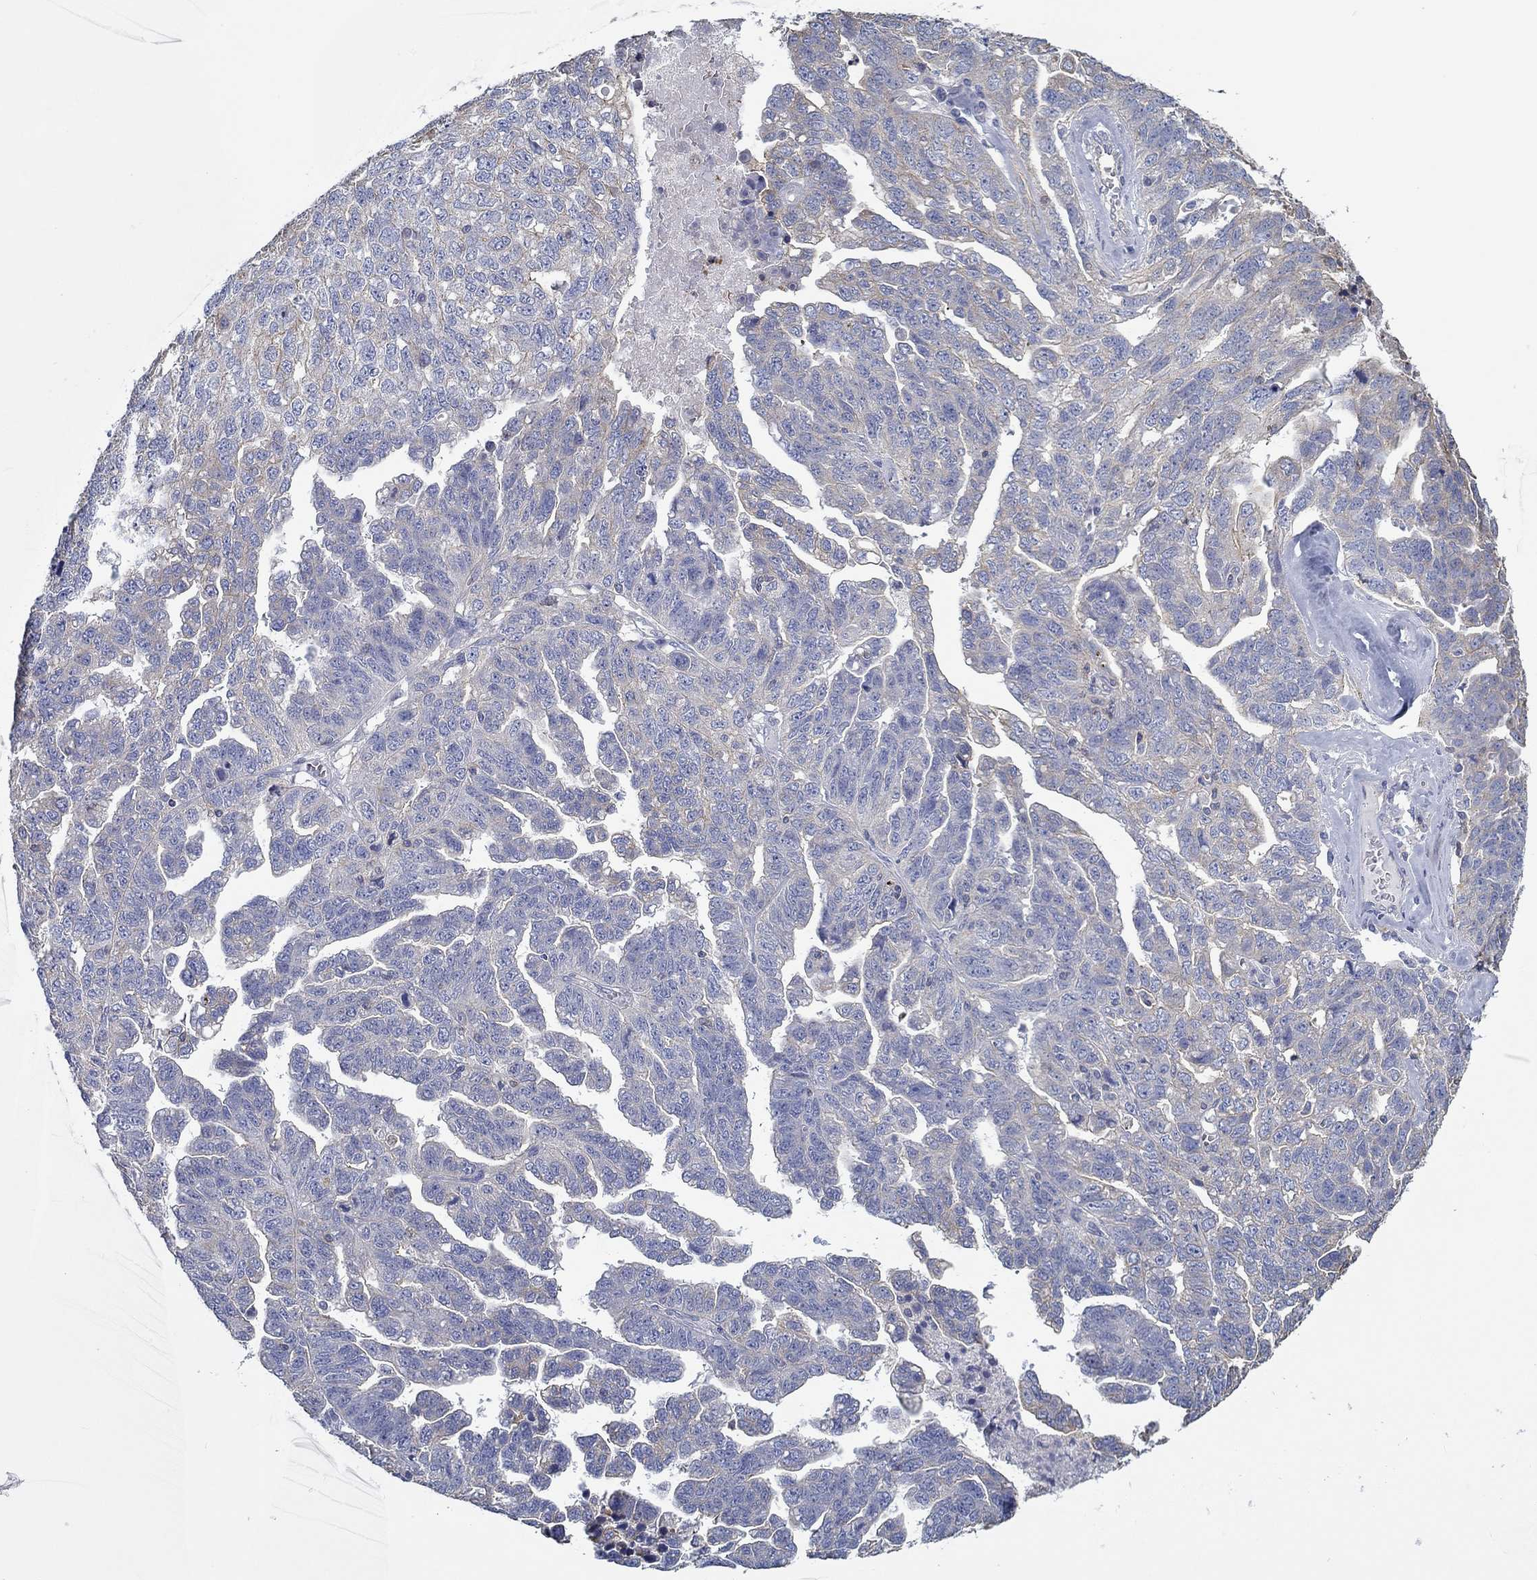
{"staining": {"intensity": "negative", "quantity": "none", "location": "none"}, "tissue": "ovarian cancer", "cell_type": "Tumor cells", "image_type": "cancer", "snomed": [{"axis": "morphology", "description": "Cystadenocarcinoma, serous, NOS"}, {"axis": "topography", "description": "Ovary"}], "caption": "An IHC micrograph of serous cystadenocarcinoma (ovarian) is shown. There is no staining in tumor cells of serous cystadenocarcinoma (ovarian). Brightfield microscopy of immunohistochemistry (IHC) stained with DAB (3,3'-diaminobenzidine) (brown) and hematoxylin (blue), captured at high magnification.", "gene": "BBOF1", "patient": {"sex": "female", "age": 71}}